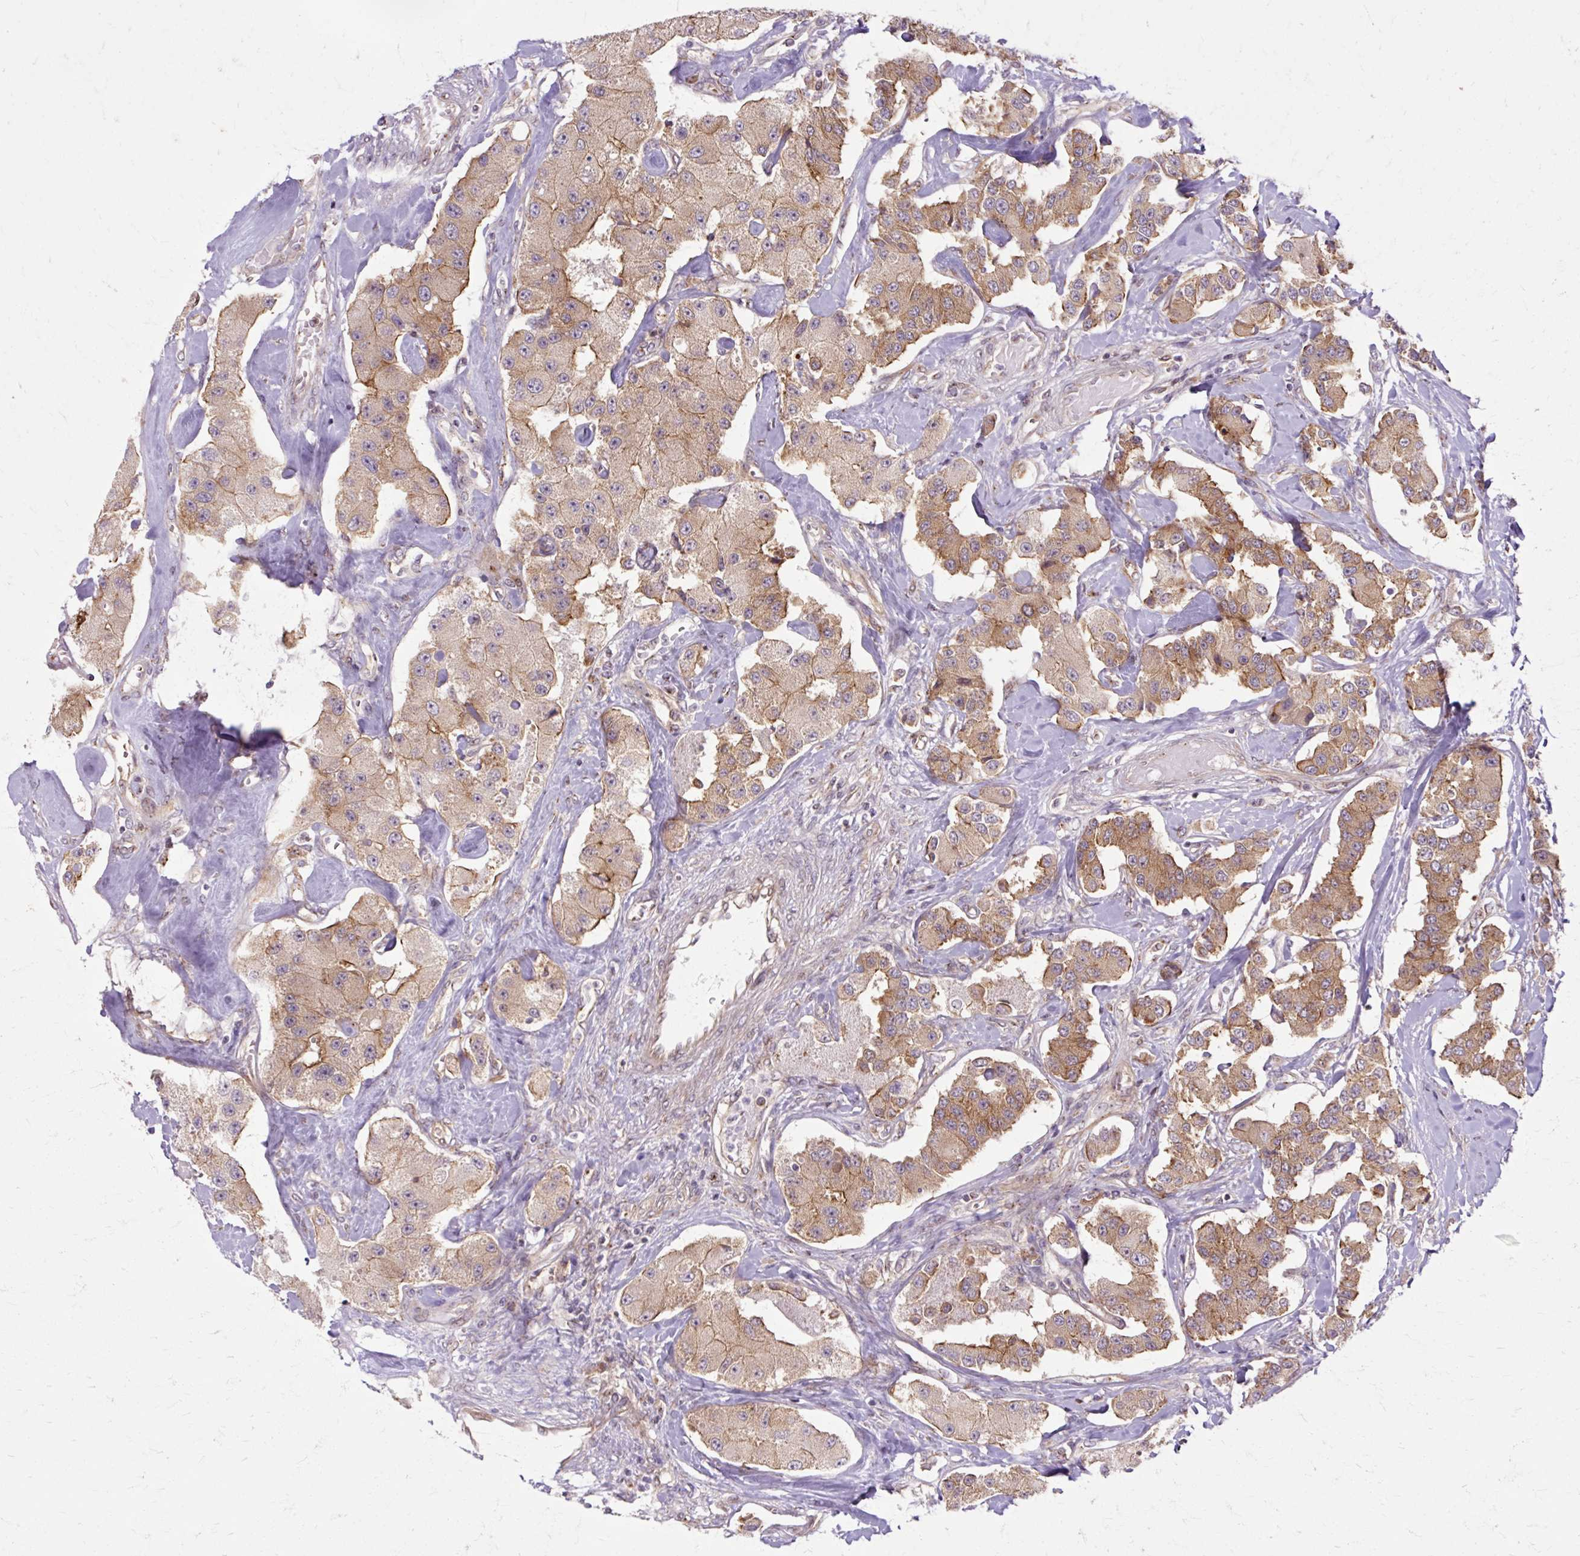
{"staining": {"intensity": "moderate", "quantity": ">75%", "location": "cytoplasmic/membranous"}, "tissue": "carcinoid", "cell_type": "Tumor cells", "image_type": "cancer", "snomed": [{"axis": "morphology", "description": "Carcinoid, malignant, NOS"}, {"axis": "topography", "description": "Pancreas"}], "caption": "Tumor cells show medium levels of moderate cytoplasmic/membranous expression in about >75% of cells in carcinoid (malignant).", "gene": "MZT2B", "patient": {"sex": "male", "age": 41}}